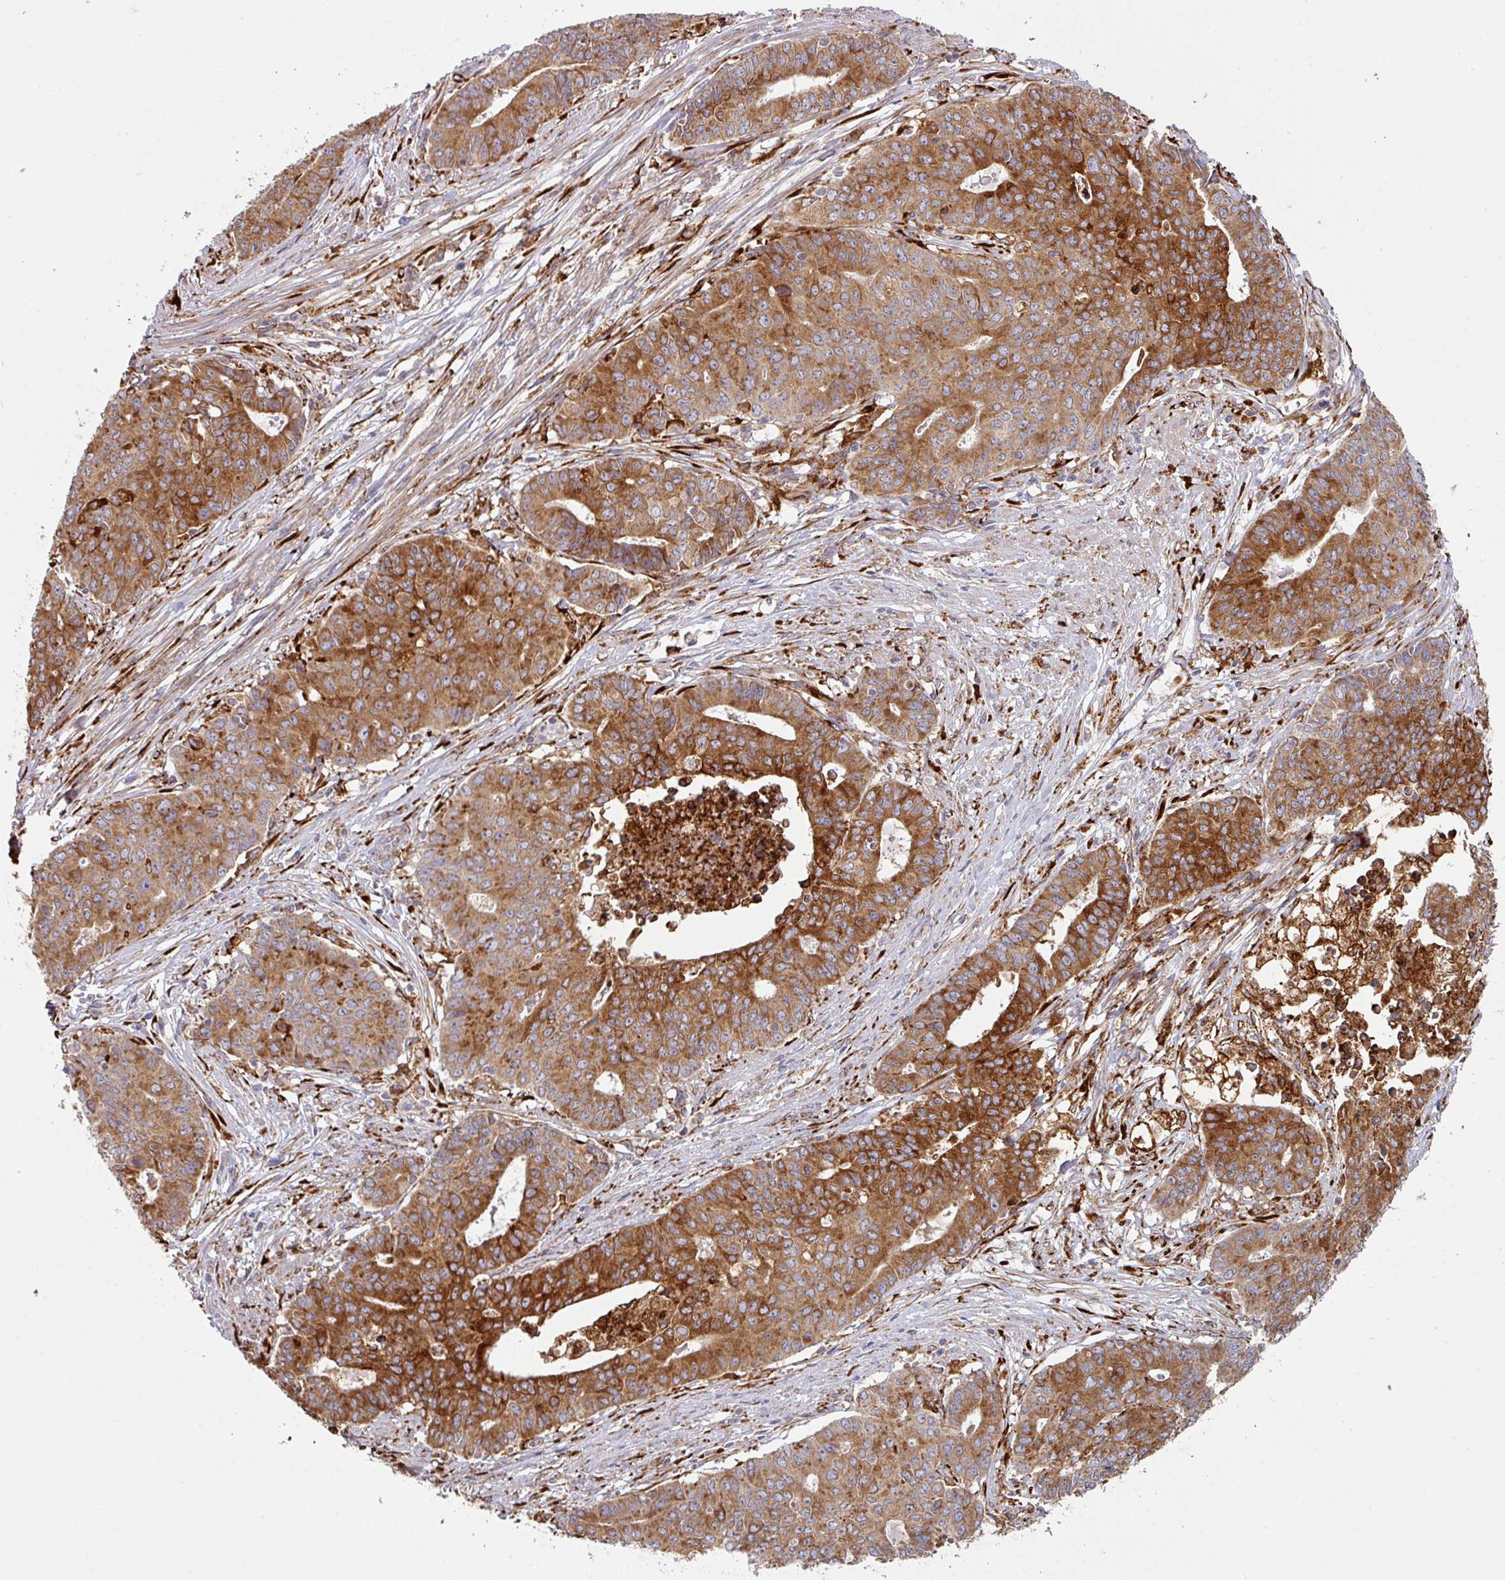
{"staining": {"intensity": "strong", "quantity": "25%-75%", "location": "cytoplasmic/membranous"}, "tissue": "endometrial cancer", "cell_type": "Tumor cells", "image_type": "cancer", "snomed": [{"axis": "morphology", "description": "Adenocarcinoma, NOS"}, {"axis": "topography", "description": "Endometrium"}], "caption": "Endometrial cancer (adenocarcinoma) was stained to show a protein in brown. There is high levels of strong cytoplasmic/membranous expression in about 25%-75% of tumor cells.", "gene": "ZNF268", "patient": {"sex": "female", "age": 59}}